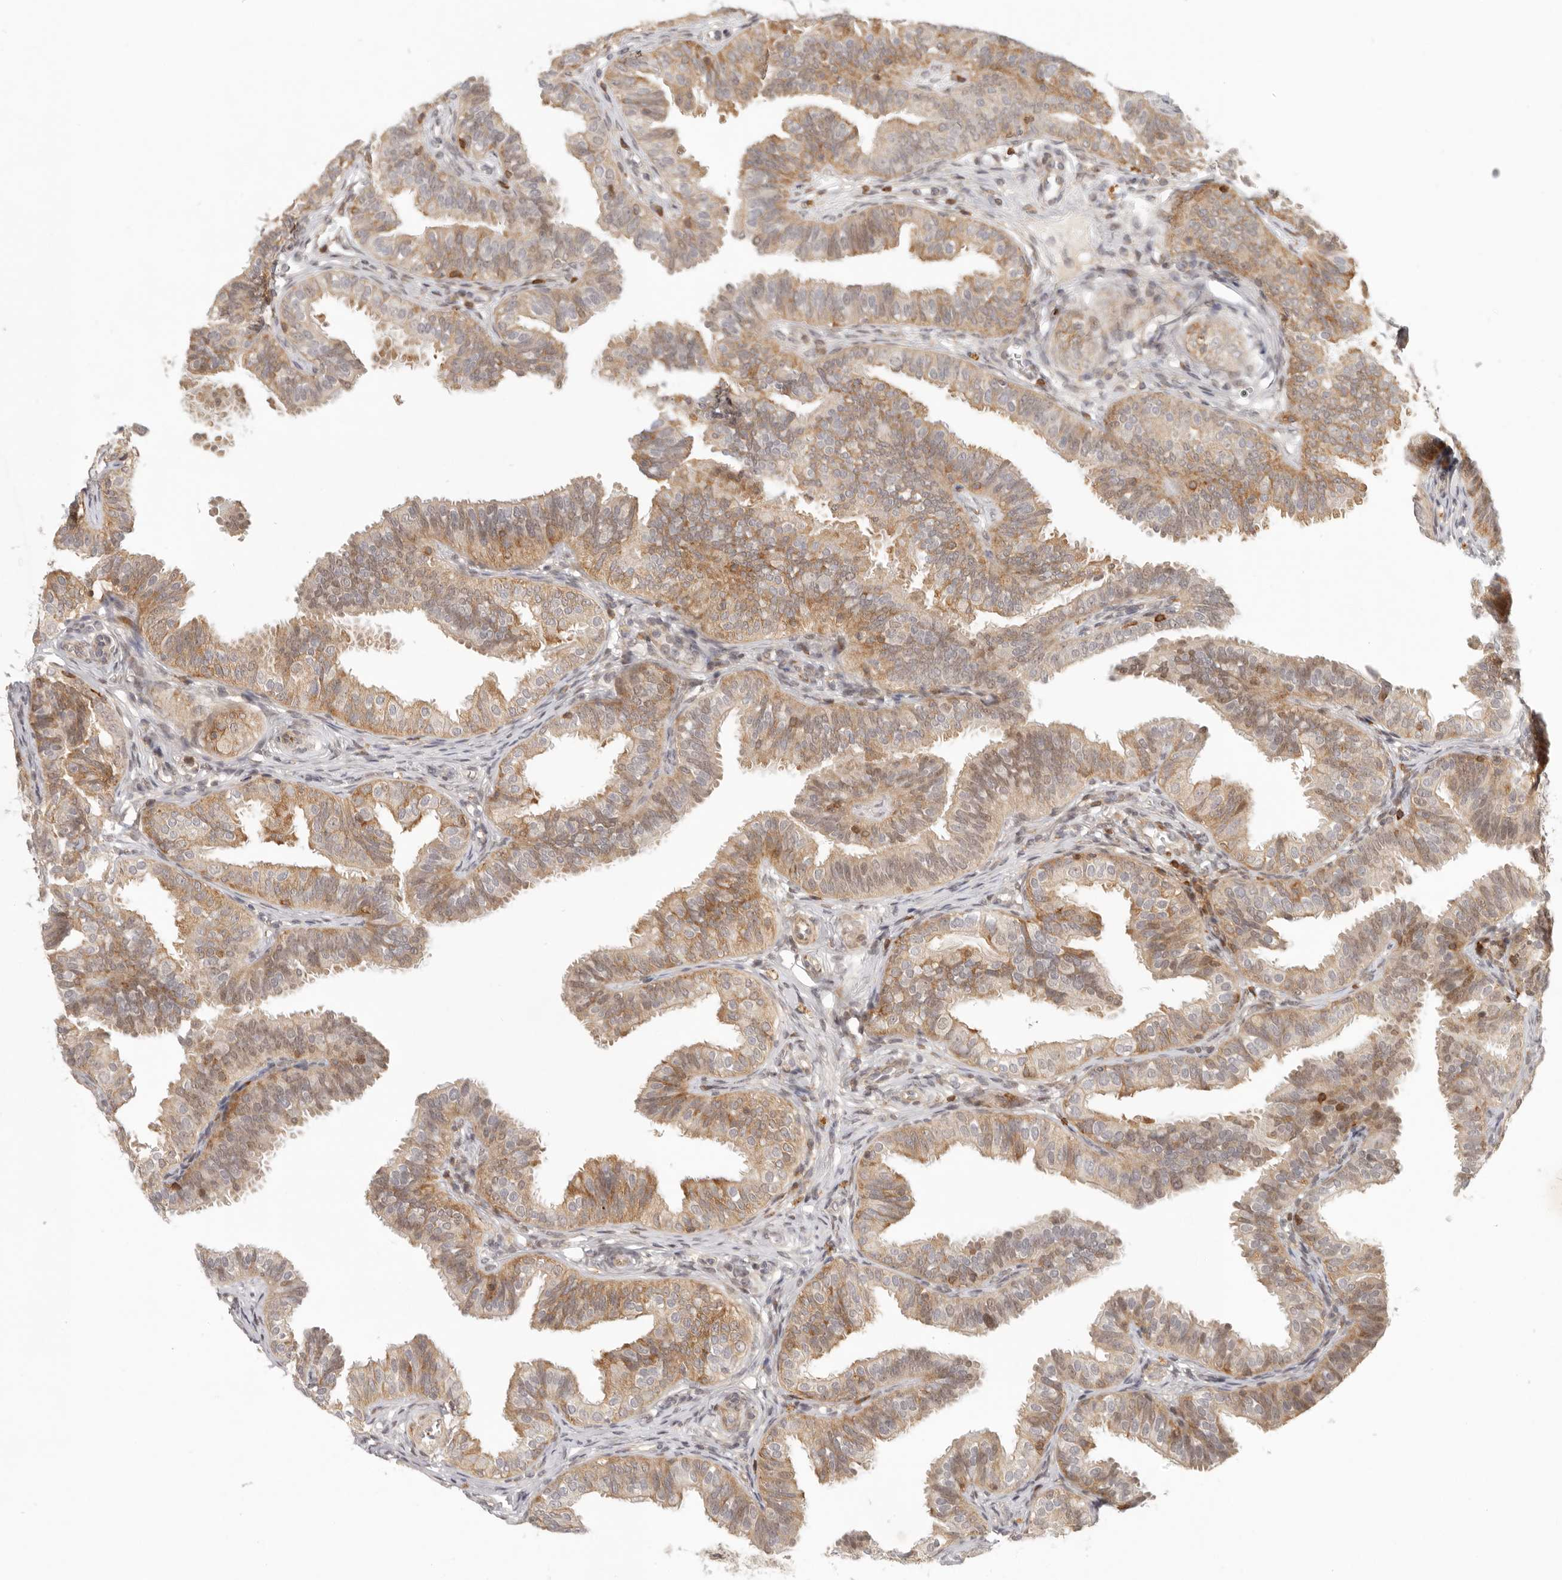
{"staining": {"intensity": "moderate", "quantity": "25%-75%", "location": "cytoplasmic/membranous"}, "tissue": "fallopian tube", "cell_type": "Glandular cells", "image_type": "normal", "snomed": [{"axis": "morphology", "description": "Normal tissue, NOS"}, {"axis": "topography", "description": "Fallopian tube"}], "caption": "Immunohistochemical staining of benign fallopian tube shows moderate cytoplasmic/membranous protein positivity in approximately 25%-75% of glandular cells.", "gene": "AHDC1", "patient": {"sex": "female", "age": 35}}